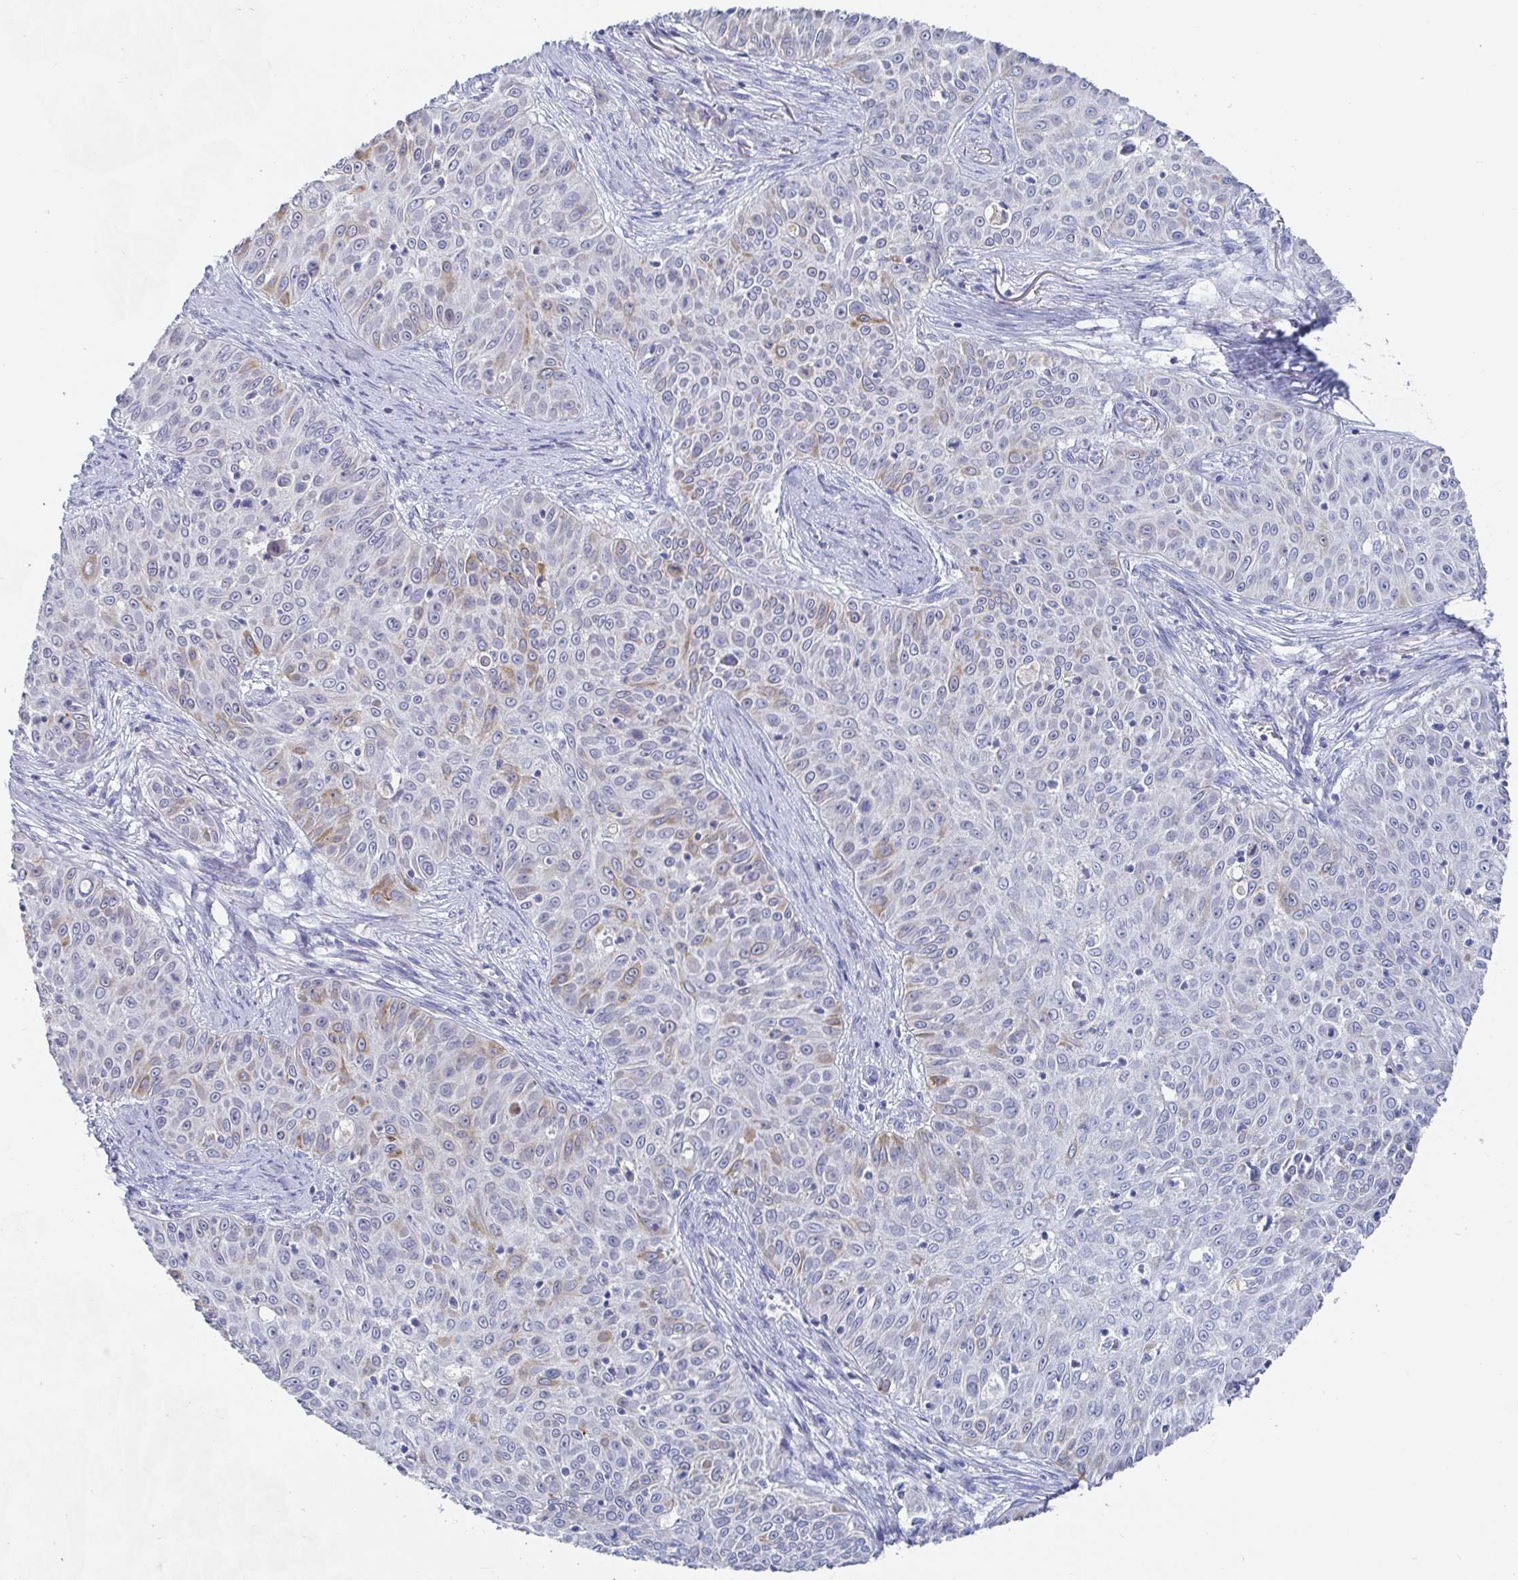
{"staining": {"intensity": "weak", "quantity": "<25%", "location": "cytoplasmic/membranous"}, "tissue": "skin cancer", "cell_type": "Tumor cells", "image_type": "cancer", "snomed": [{"axis": "morphology", "description": "Squamous cell carcinoma, NOS"}, {"axis": "topography", "description": "Skin"}], "caption": "Photomicrograph shows no protein staining in tumor cells of skin cancer tissue. (DAB immunohistochemistry with hematoxylin counter stain).", "gene": "ZNF430", "patient": {"sex": "male", "age": 82}}